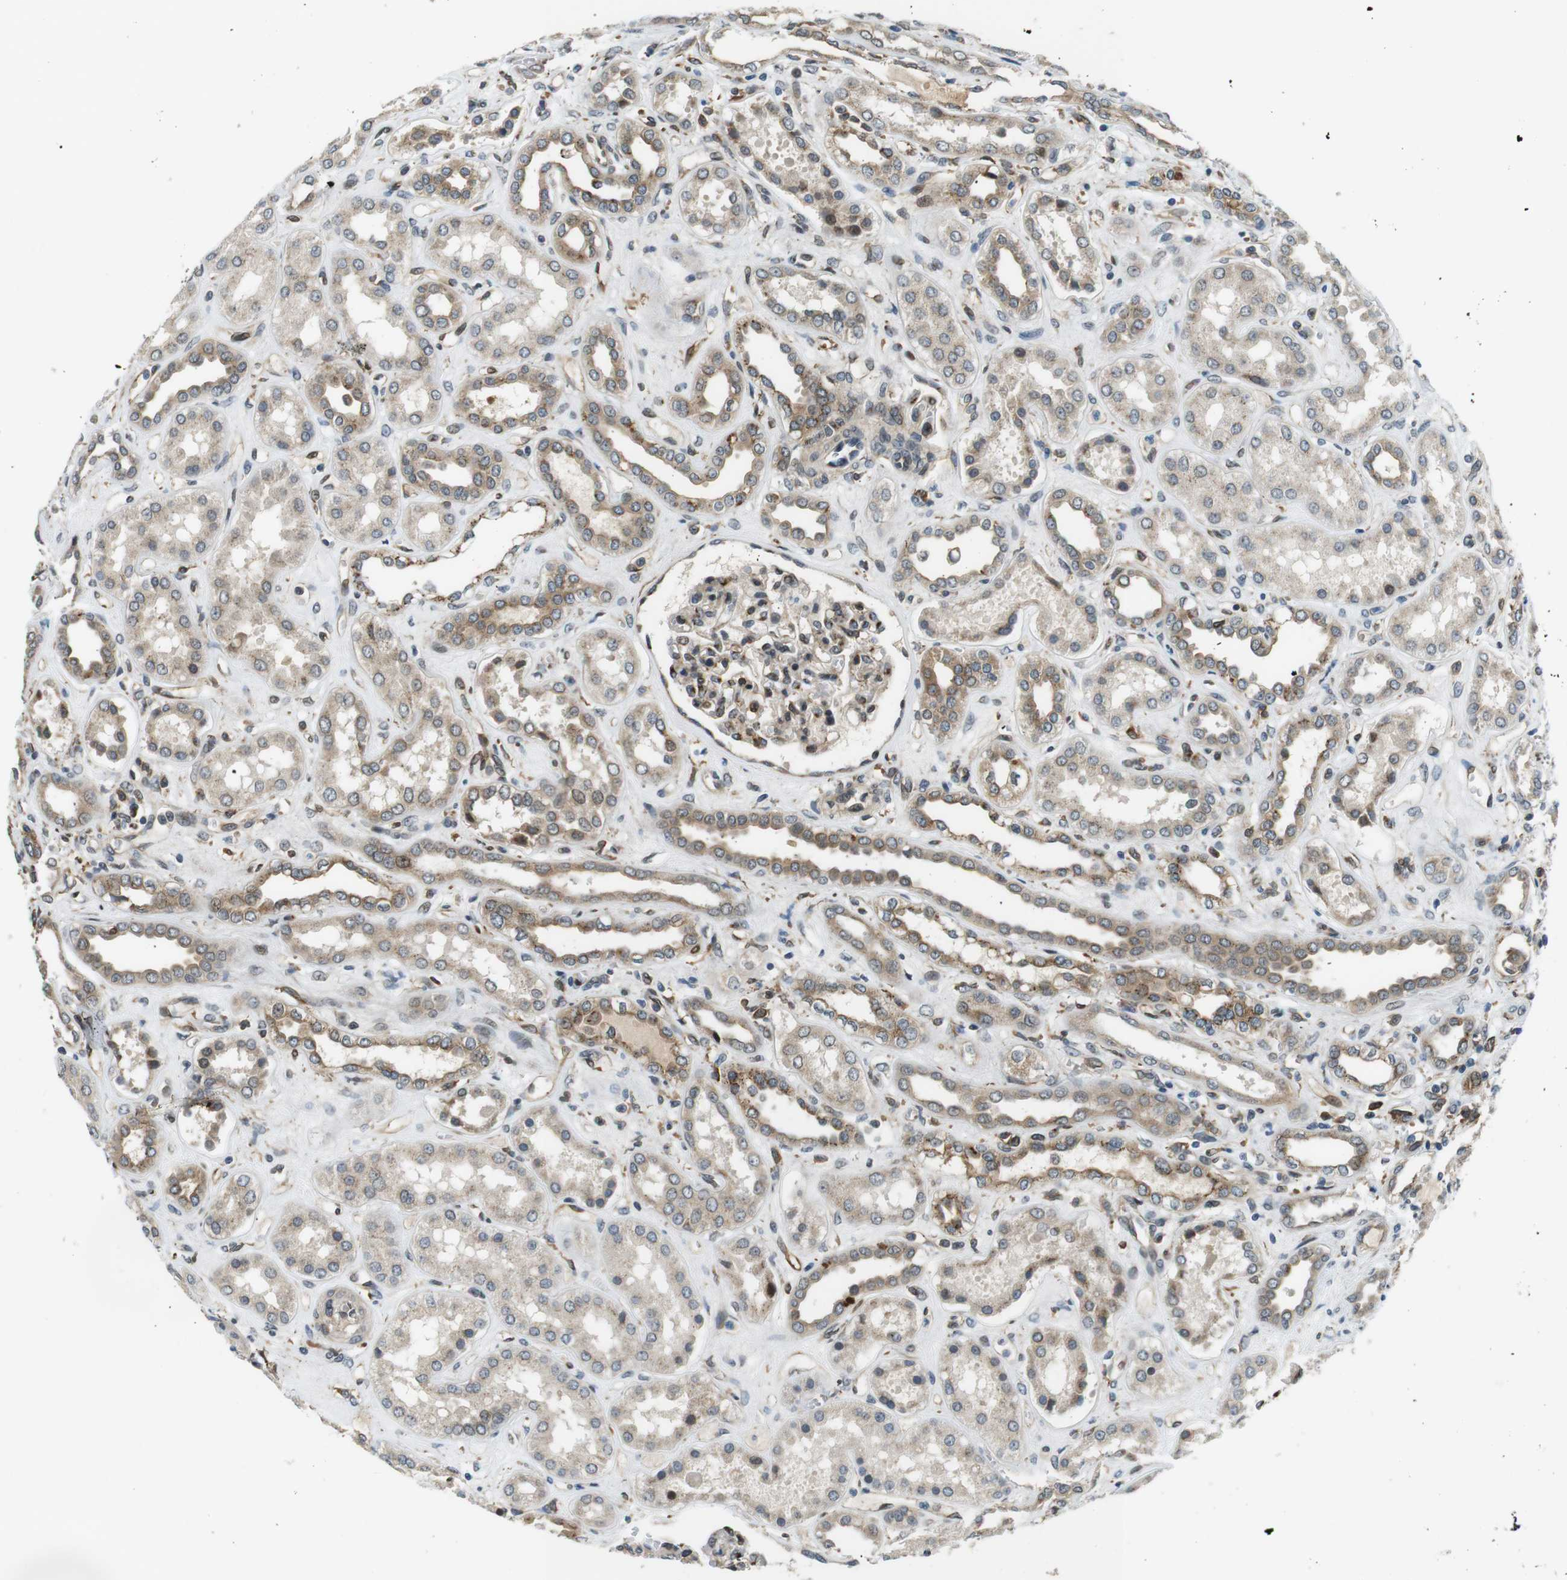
{"staining": {"intensity": "moderate", "quantity": ">75%", "location": "cytoplasmic/membranous,nuclear"}, "tissue": "kidney", "cell_type": "Cells in glomeruli", "image_type": "normal", "snomed": [{"axis": "morphology", "description": "Normal tissue, NOS"}, {"axis": "topography", "description": "Kidney"}], "caption": "DAB (3,3'-diaminobenzidine) immunohistochemical staining of benign human kidney reveals moderate cytoplasmic/membranous,nuclear protein staining in approximately >75% of cells in glomeruli. Using DAB (3,3'-diaminobenzidine) (brown) and hematoxylin (blue) stains, captured at high magnification using brightfield microscopy.", "gene": "PALD1", "patient": {"sex": "male", "age": 59}}